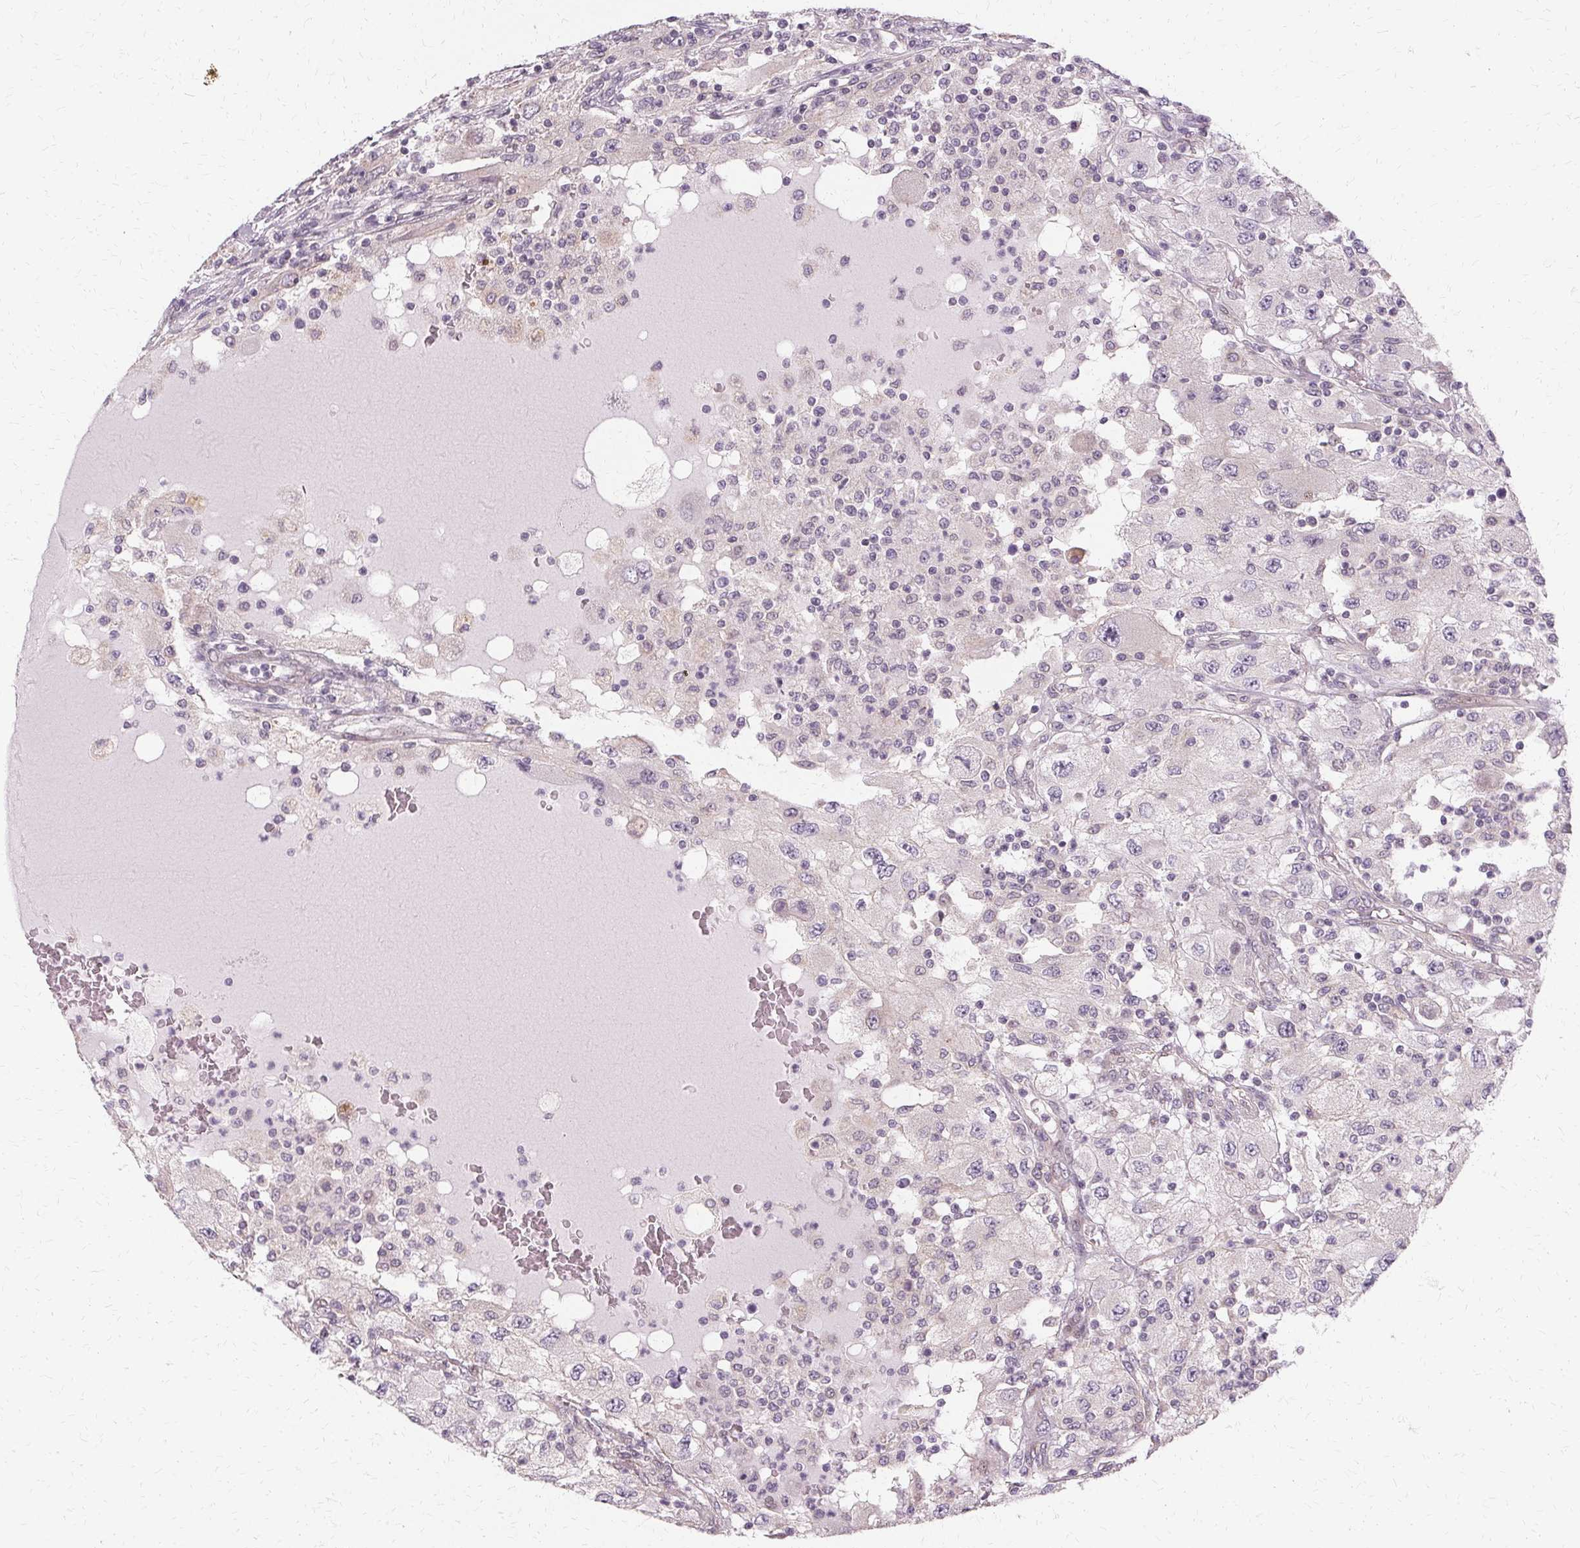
{"staining": {"intensity": "negative", "quantity": "none", "location": "none"}, "tissue": "renal cancer", "cell_type": "Tumor cells", "image_type": "cancer", "snomed": [{"axis": "morphology", "description": "Adenocarcinoma, NOS"}, {"axis": "topography", "description": "Kidney"}], "caption": "Immunohistochemical staining of renal cancer reveals no significant staining in tumor cells.", "gene": "USP8", "patient": {"sex": "female", "age": 67}}